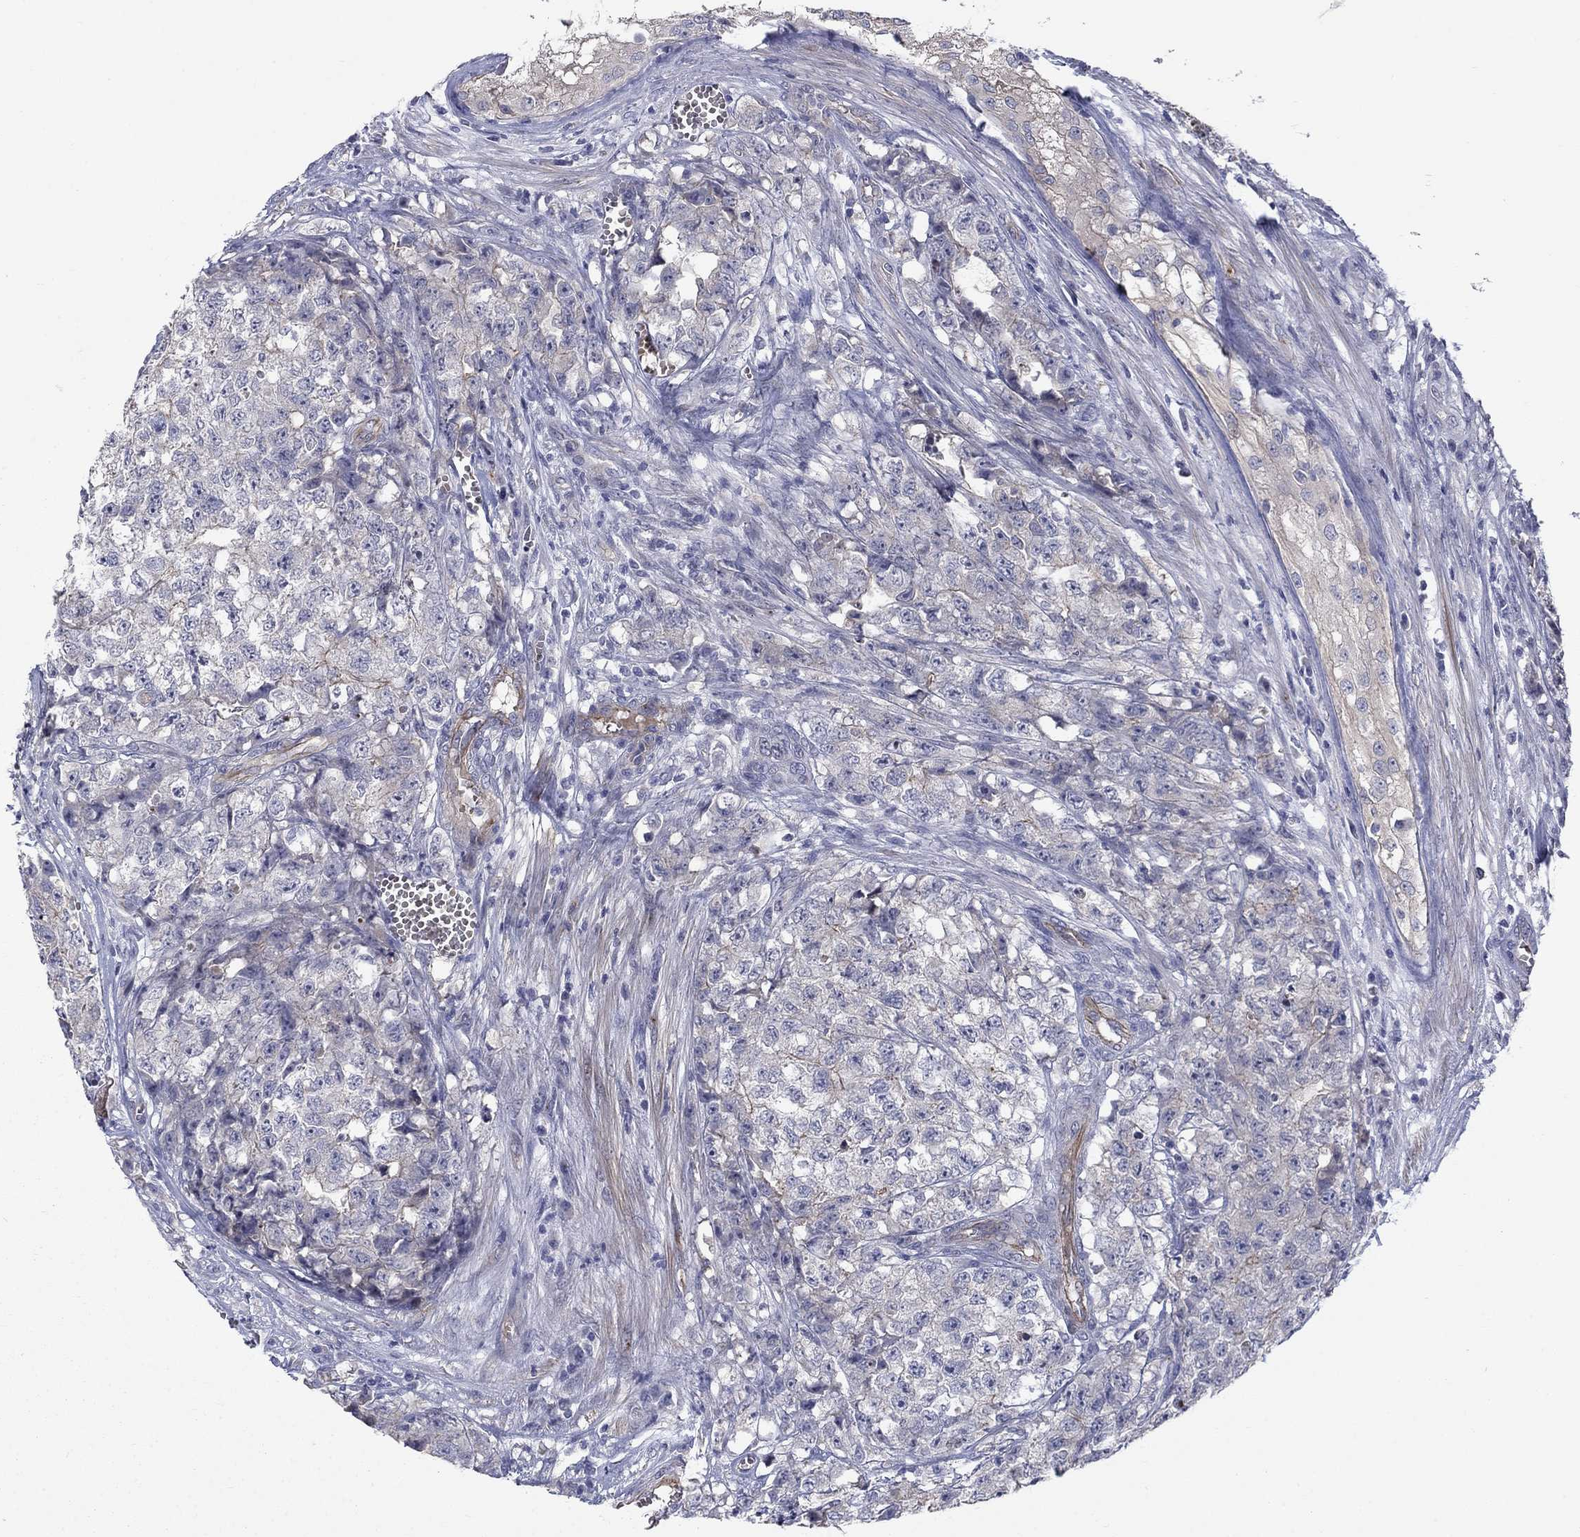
{"staining": {"intensity": "negative", "quantity": "none", "location": "none"}, "tissue": "testis cancer", "cell_type": "Tumor cells", "image_type": "cancer", "snomed": [{"axis": "morphology", "description": "Seminoma, NOS"}, {"axis": "morphology", "description": "Carcinoma, Embryonal, NOS"}, {"axis": "topography", "description": "Testis"}], "caption": "Immunohistochemistry histopathology image of neoplastic tissue: human seminoma (testis) stained with DAB shows no significant protein expression in tumor cells. (Stains: DAB (3,3'-diaminobenzidine) immunohistochemistry with hematoxylin counter stain, Microscopy: brightfield microscopy at high magnification).", "gene": "SLC1A1", "patient": {"sex": "male", "age": 22}}